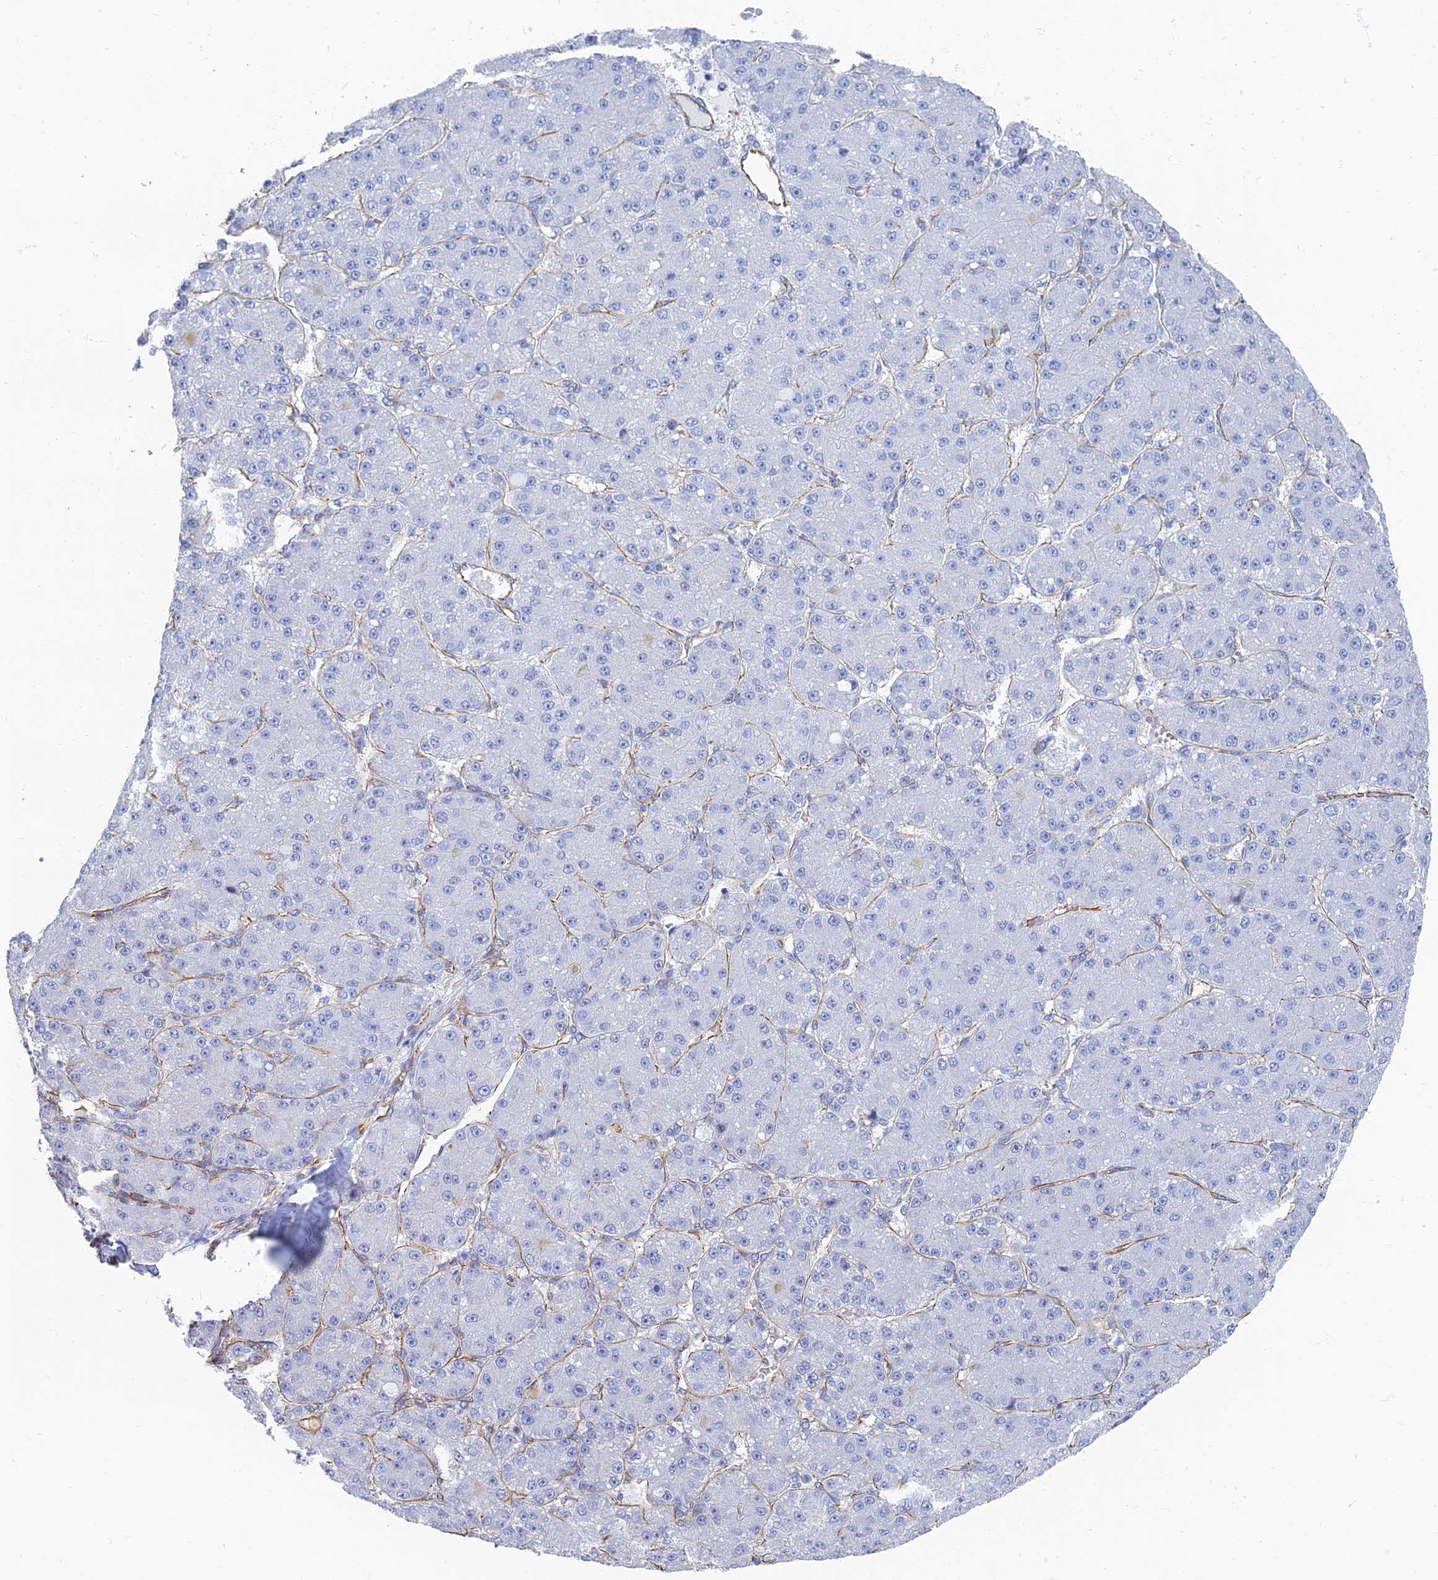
{"staining": {"intensity": "negative", "quantity": "none", "location": "none"}, "tissue": "liver cancer", "cell_type": "Tumor cells", "image_type": "cancer", "snomed": [{"axis": "morphology", "description": "Carcinoma, Hepatocellular, NOS"}, {"axis": "topography", "description": "Liver"}], "caption": "Immunohistochemical staining of human liver cancer (hepatocellular carcinoma) reveals no significant expression in tumor cells.", "gene": "RMC1", "patient": {"sex": "male", "age": 67}}